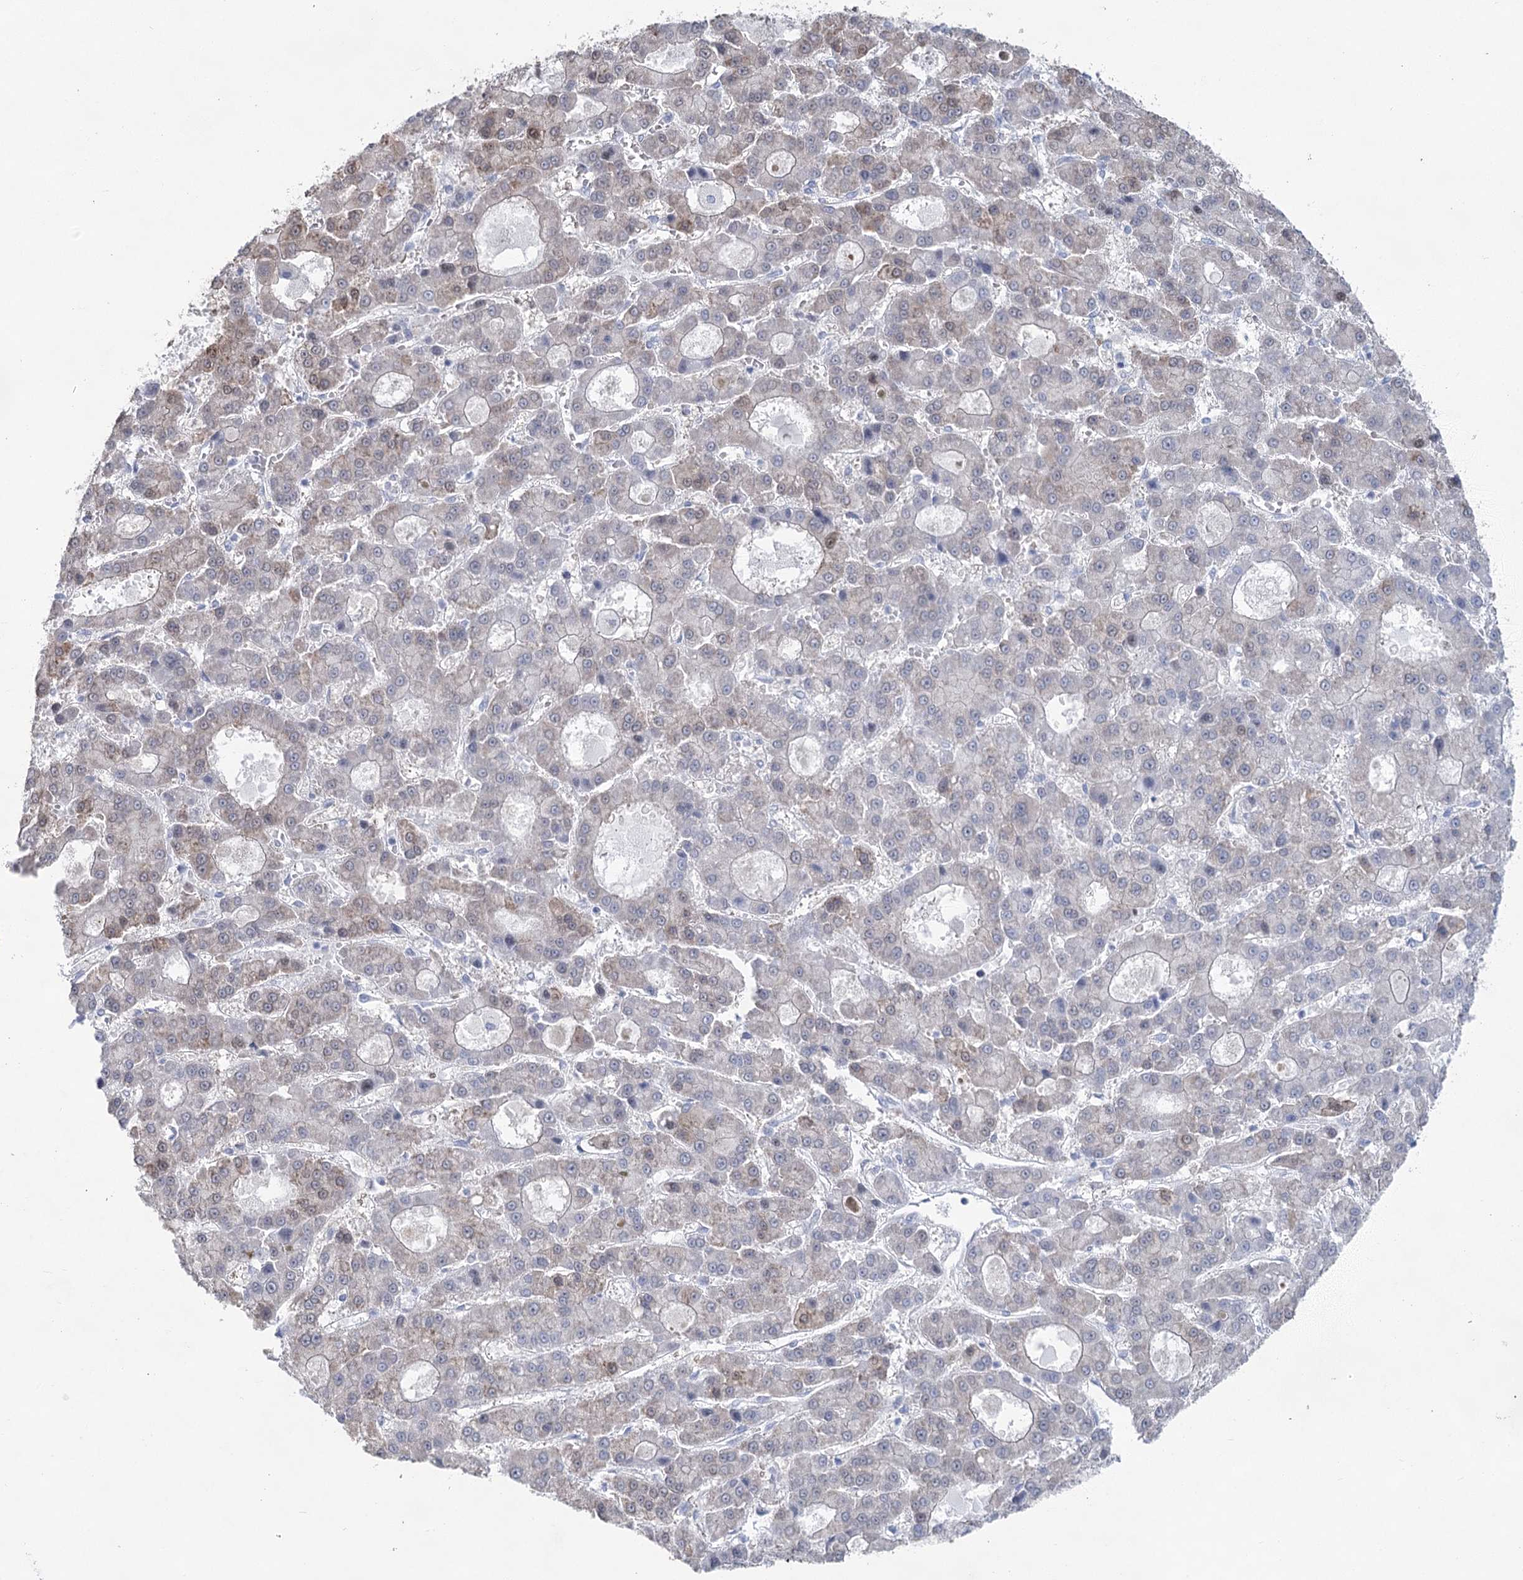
{"staining": {"intensity": "negative", "quantity": "none", "location": "none"}, "tissue": "liver cancer", "cell_type": "Tumor cells", "image_type": "cancer", "snomed": [{"axis": "morphology", "description": "Carcinoma, Hepatocellular, NOS"}, {"axis": "topography", "description": "Liver"}], "caption": "High power microscopy image of an immunohistochemistry (IHC) micrograph of hepatocellular carcinoma (liver), revealing no significant expression in tumor cells.", "gene": "CCDC88A", "patient": {"sex": "male", "age": 70}}